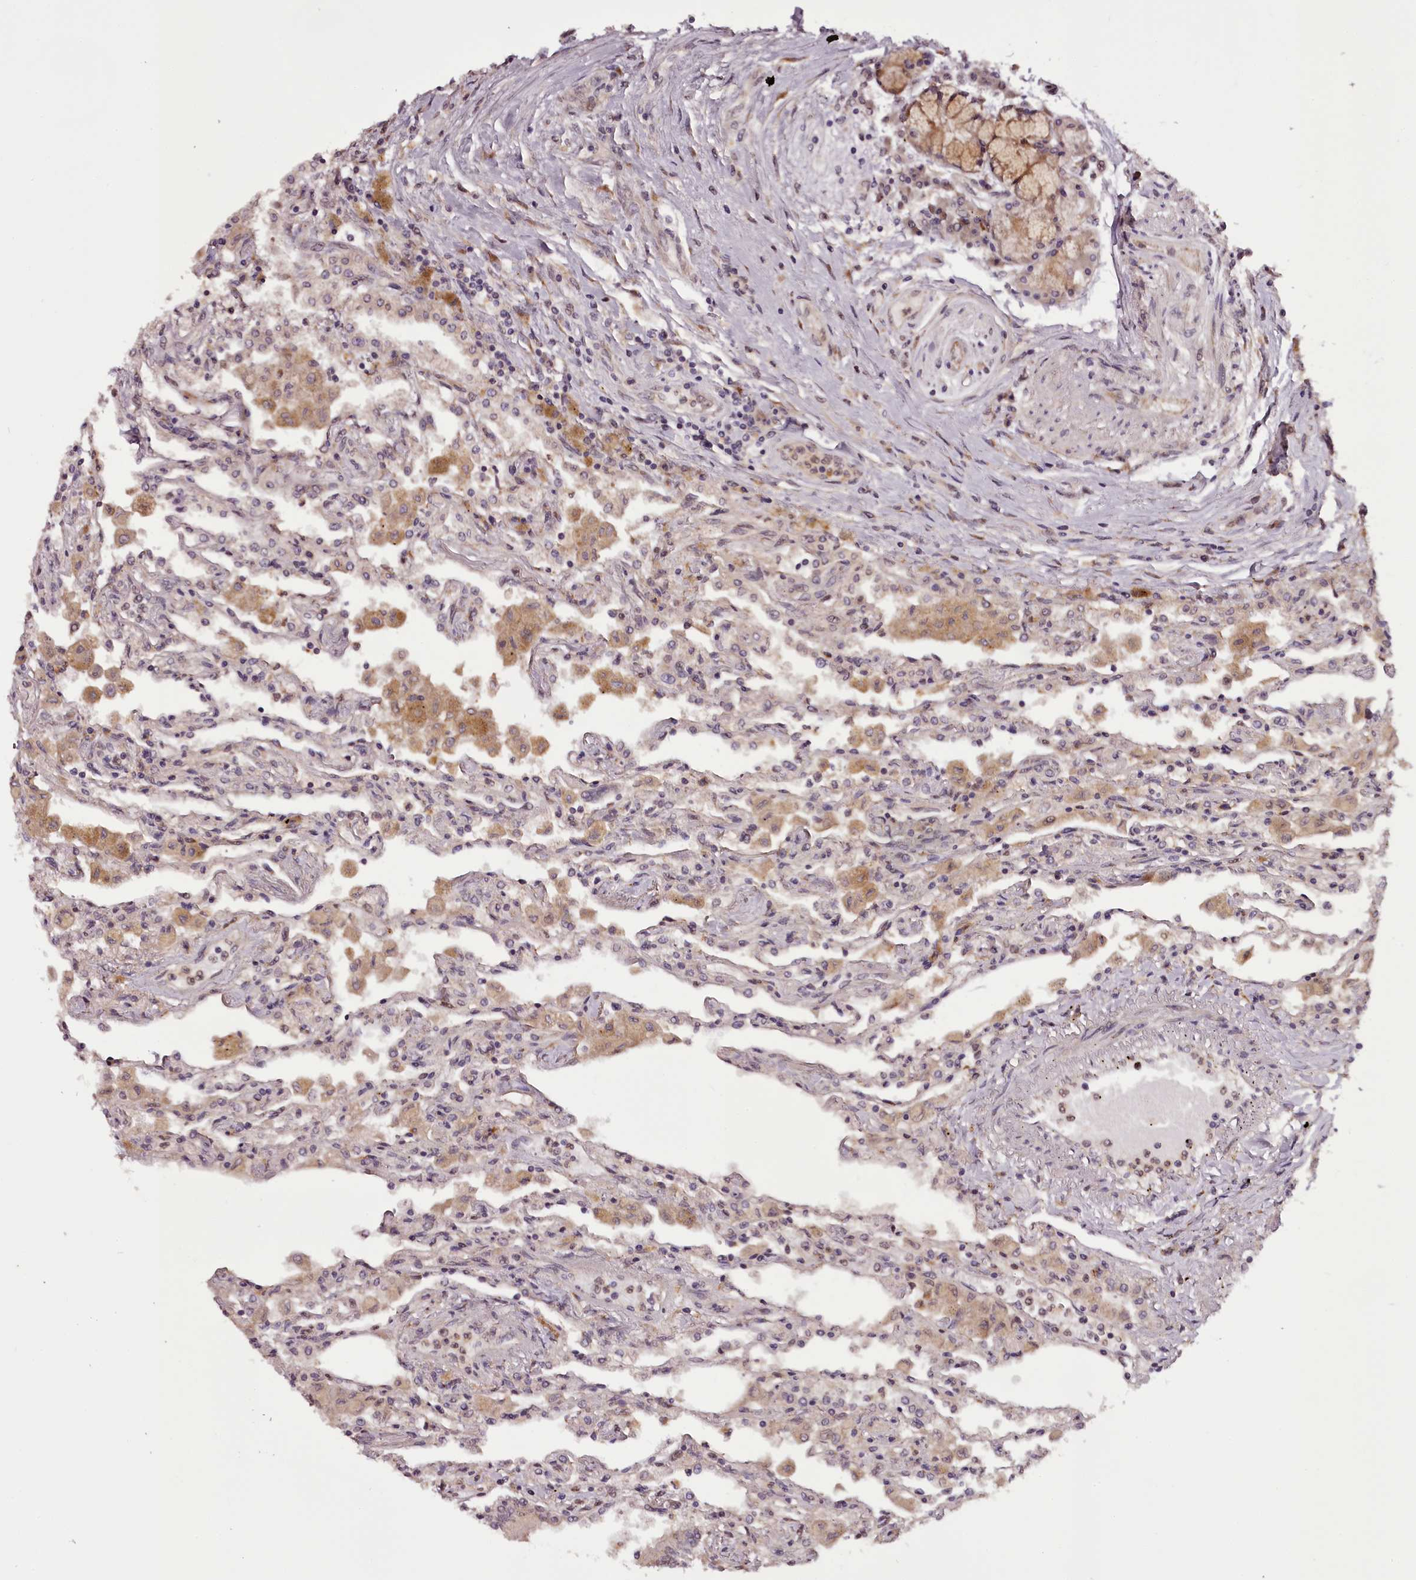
{"staining": {"intensity": "moderate", "quantity": "25%-75%", "location": "cytoplasmic/membranous,nuclear"}, "tissue": "lung", "cell_type": "Alveolar cells", "image_type": "normal", "snomed": [{"axis": "morphology", "description": "Normal tissue, NOS"}, {"axis": "topography", "description": "Bronchus"}, {"axis": "topography", "description": "Lung"}], "caption": "Immunohistochemical staining of benign lung reveals medium levels of moderate cytoplasmic/membranous,nuclear staining in approximately 25%-75% of alveolar cells.", "gene": "MAML3", "patient": {"sex": "female", "age": 49}}